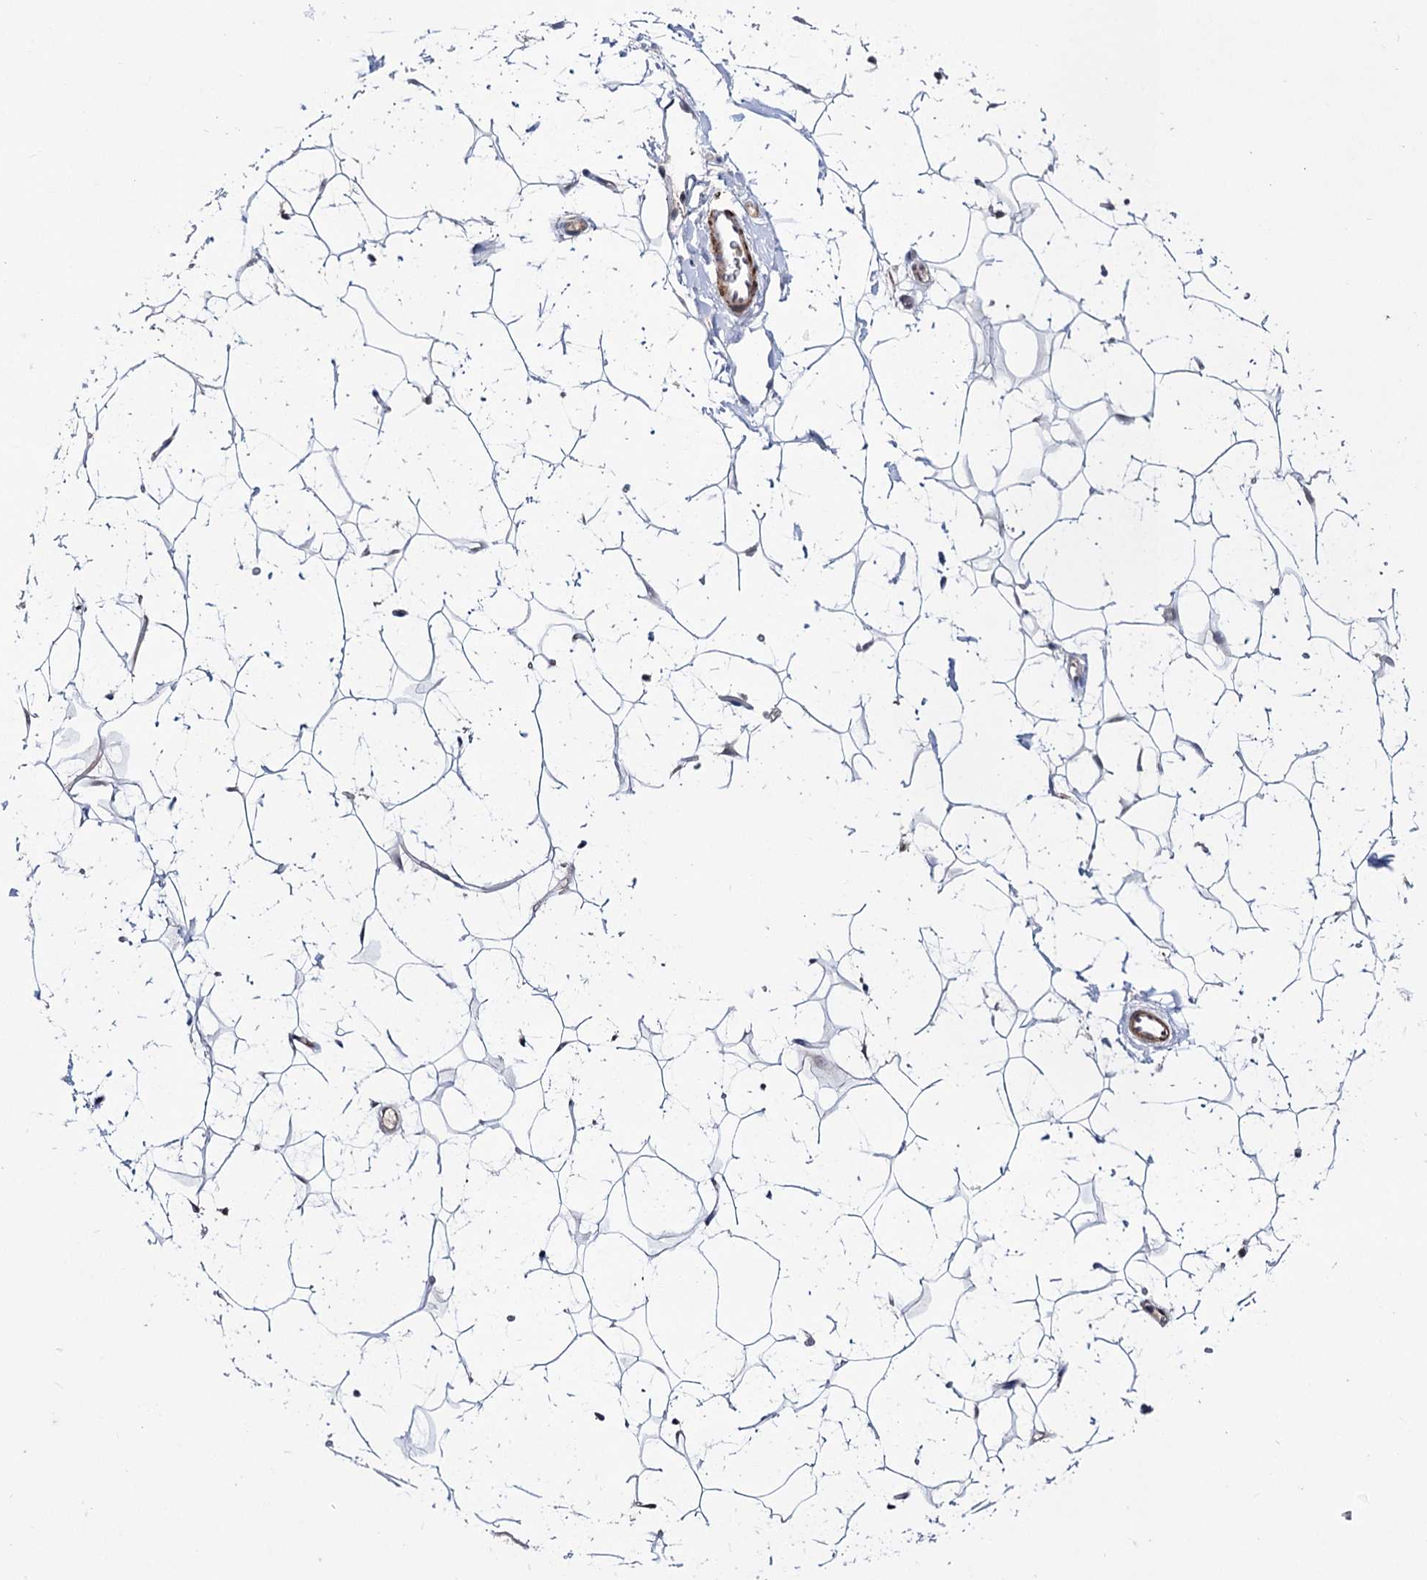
{"staining": {"intensity": "negative", "quantity": "none", "location": "none"}, "tissue": "adipose tissue", "cell_type": "Adipocytes", "image_type": "normal", "snomed": [{"axis": "morphology", "description": "Normal tissue, NOS"}, {"axis": "topography", "description": "Breast"}], "caption": "Immunohistochemistry (IHC) of normal human adipose tissue demonstrates no staining in adipocytes. The staining is performed using DAB (3,3'-diaminobenzidine) brown chromogen with nuclei counter-stained in using hematoxylin.", "gene": "PPRC1", "patient": {"sex": "female", "age": 26}}